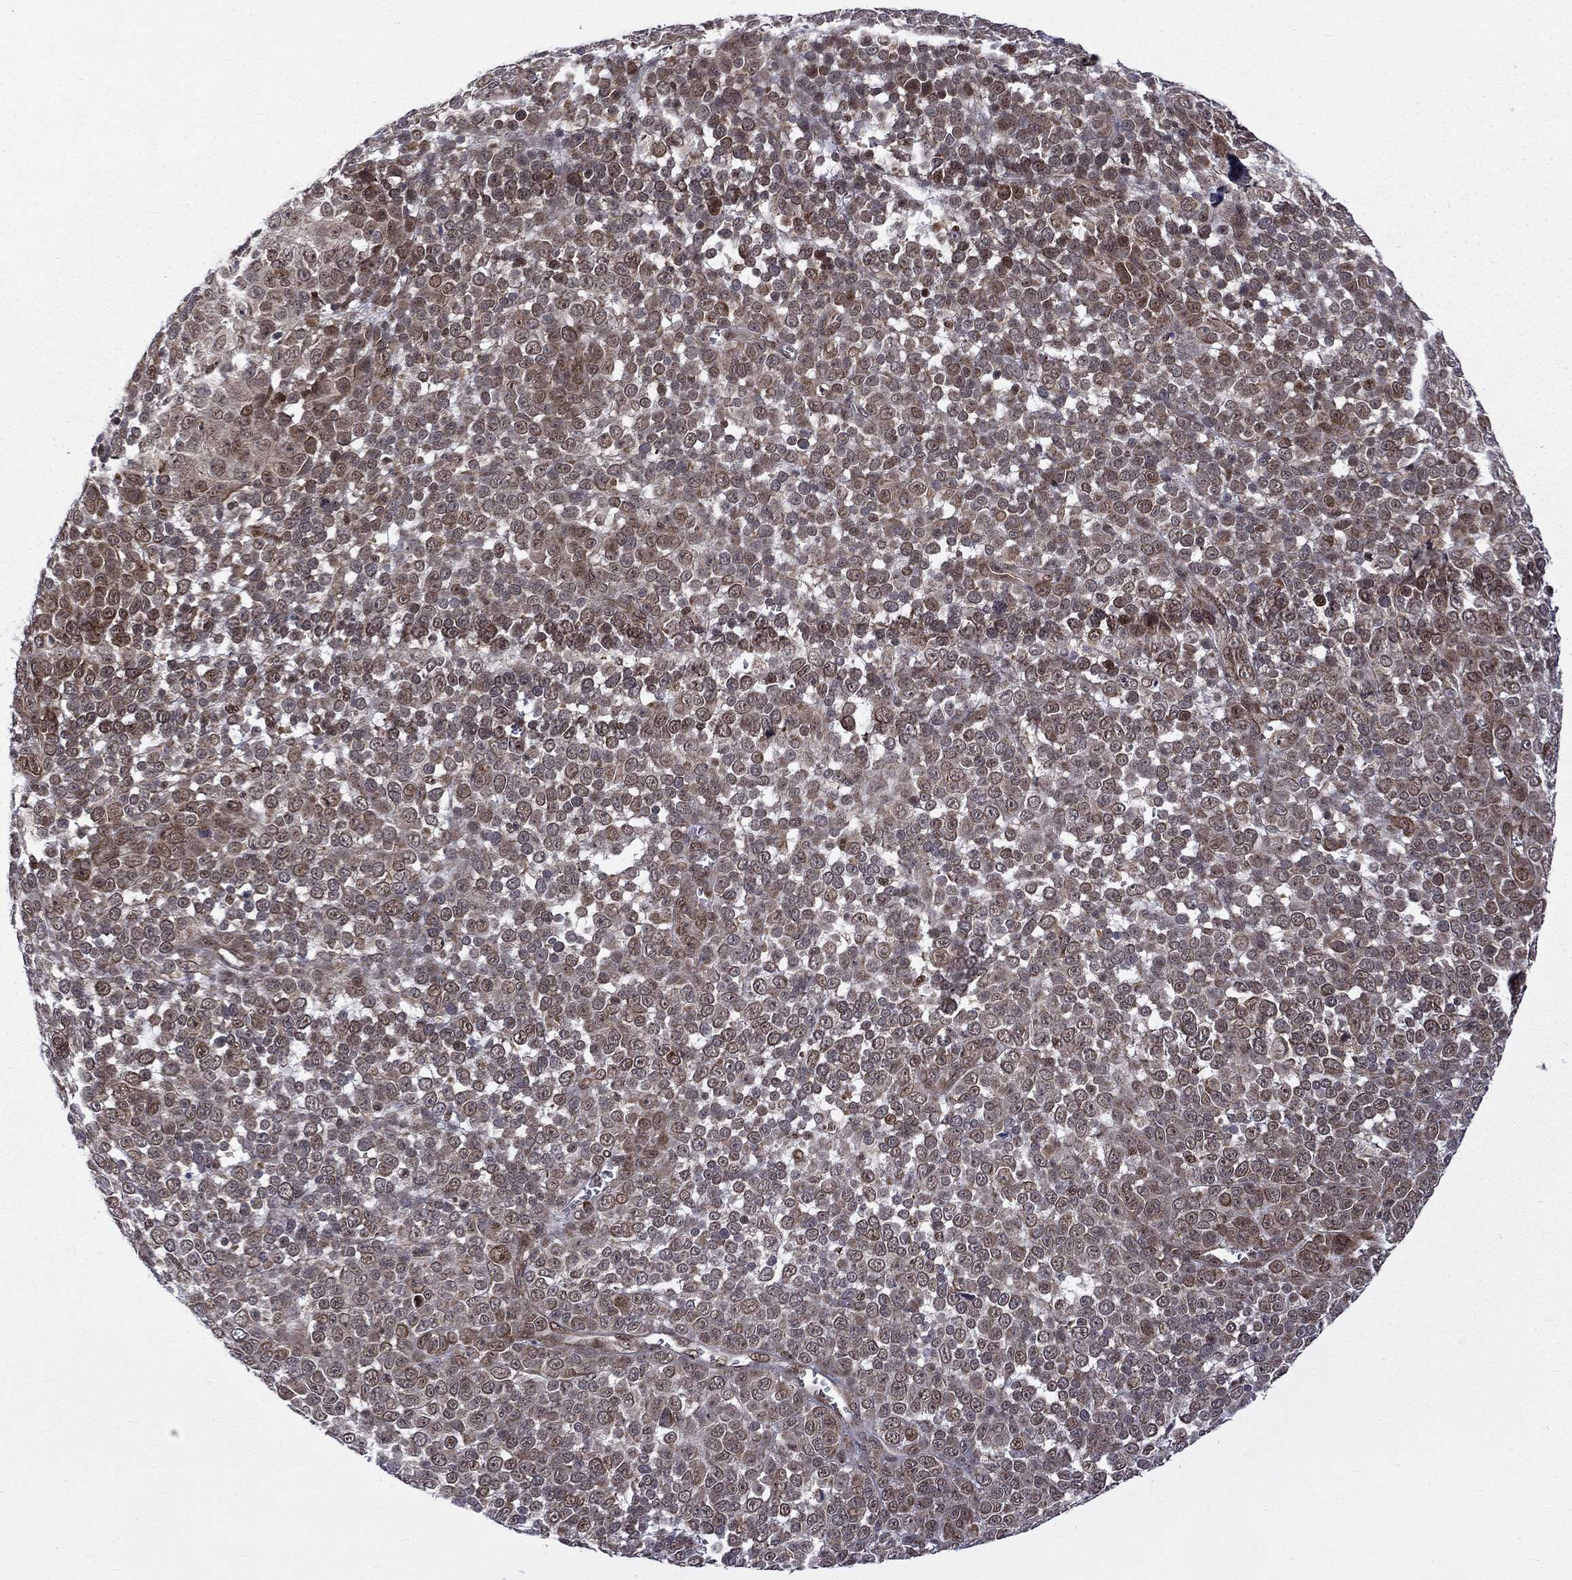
{"staining": {"intensity": "negative", "quantity": "none", "location": "none"}, "tissue": "melanoma", "cell_type": "Tumor cells", "image_type": "cancer", "snomed": [{"axis": "morphology", "description": "Malignant melanoma, NOS"}, {"axis": "topography", "description": "Skin"}], "caption": "Histopathology image shows no protein expression in tumor cells of malignant melanoma tissue.", "gene": "KPNA3", "patient": {"sex": "female", "age": 95}}